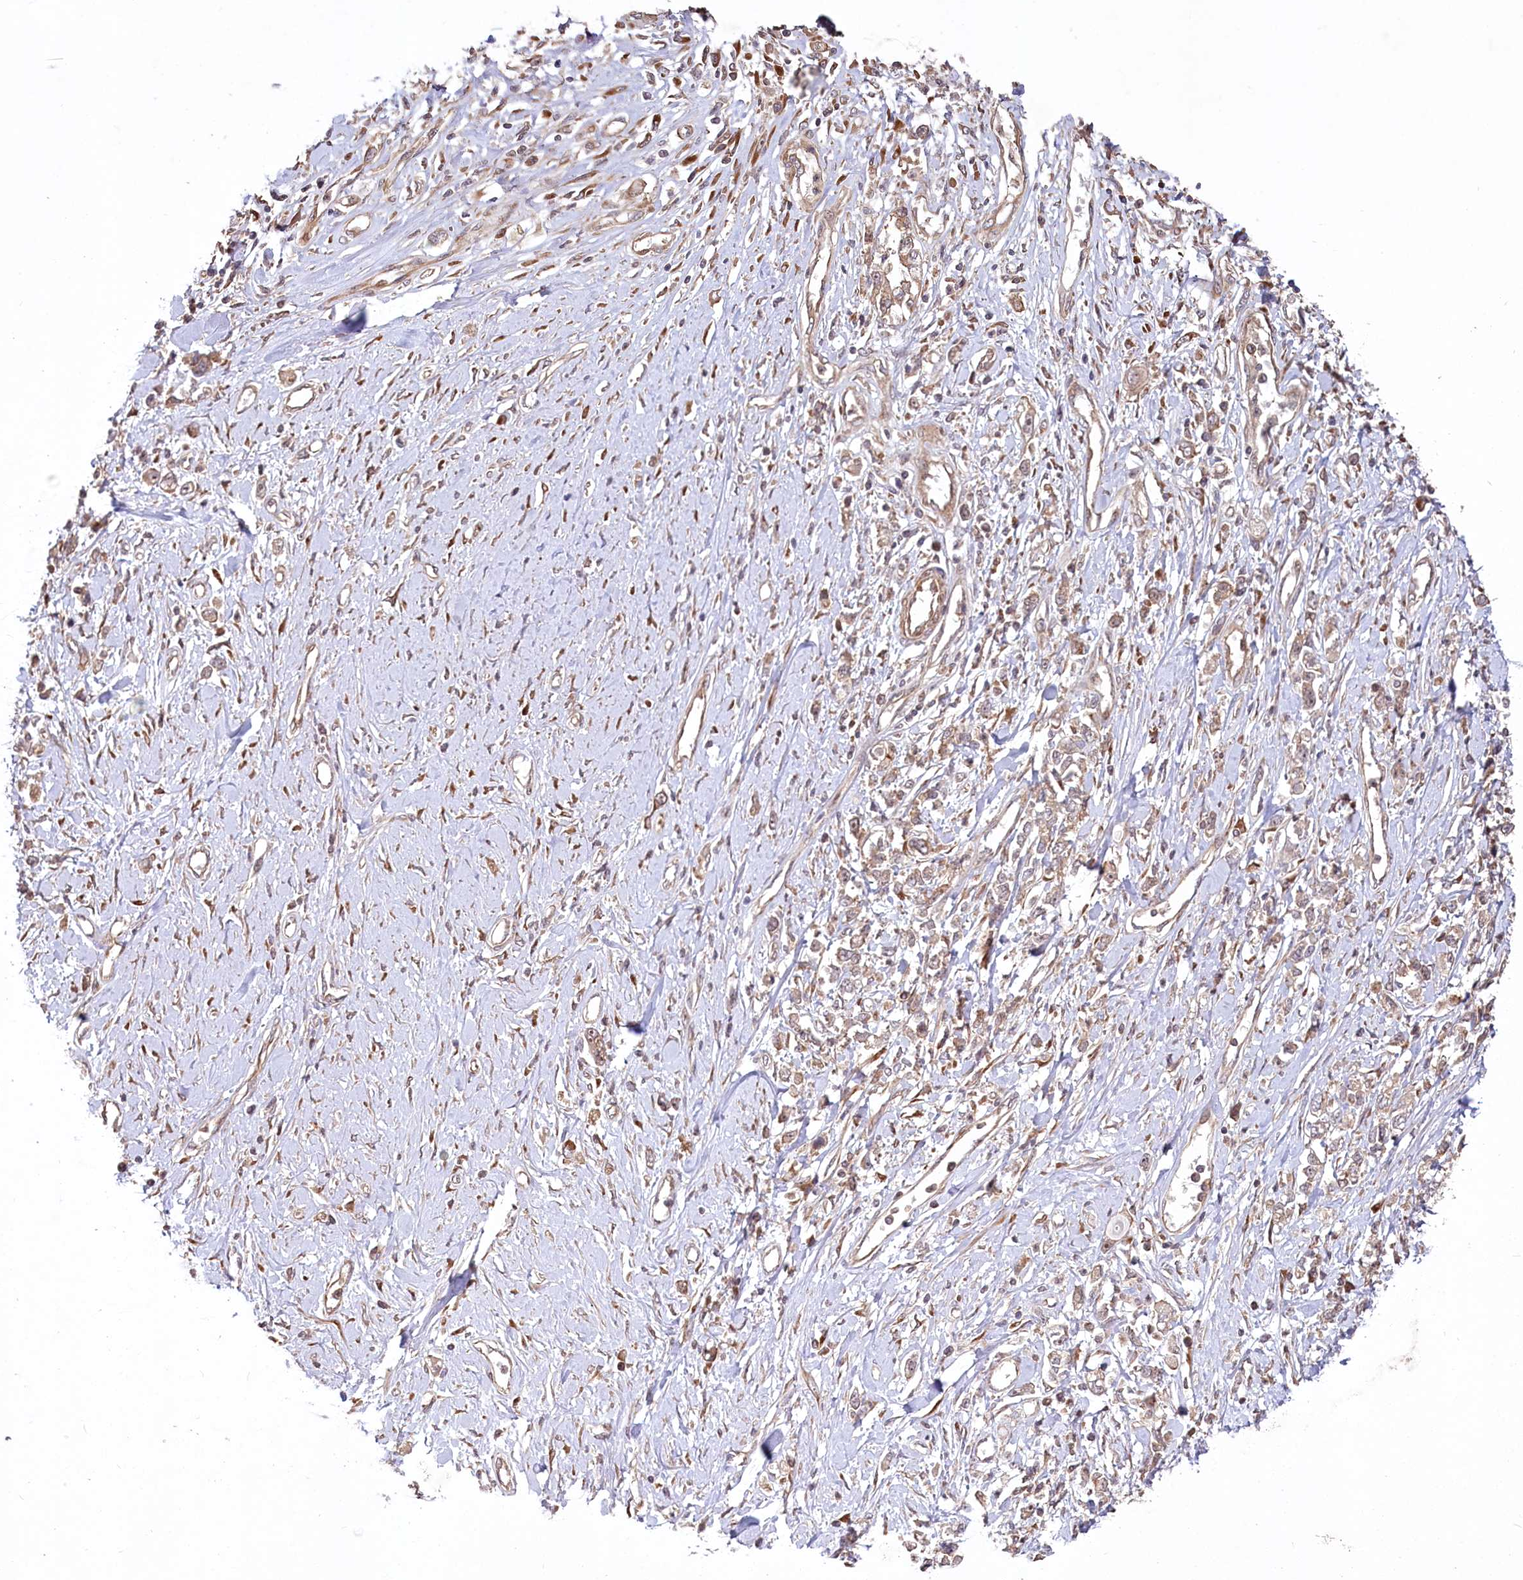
{"staining": {"intensity": "moderate", "quantity": ">75%", "location": "cytoplasmic/membranous"}, "tissue": "stomach cancer", "cell_type": "Tumor cells", "image_type": "cancer", "snomed": [{"axis": "morphology", "description": "Adenocarcinoma, NOS"}, {"axis": "topography", "description": "Stomach"}], "caption": "IHC of stomach adenocarcinoma demonstrates medium levels of moderate cytoplasmic/membranous expression in approximately >75% of tumor cells.", "gene": "TBCA", "patient": {"sex": "female", "age": 76}}